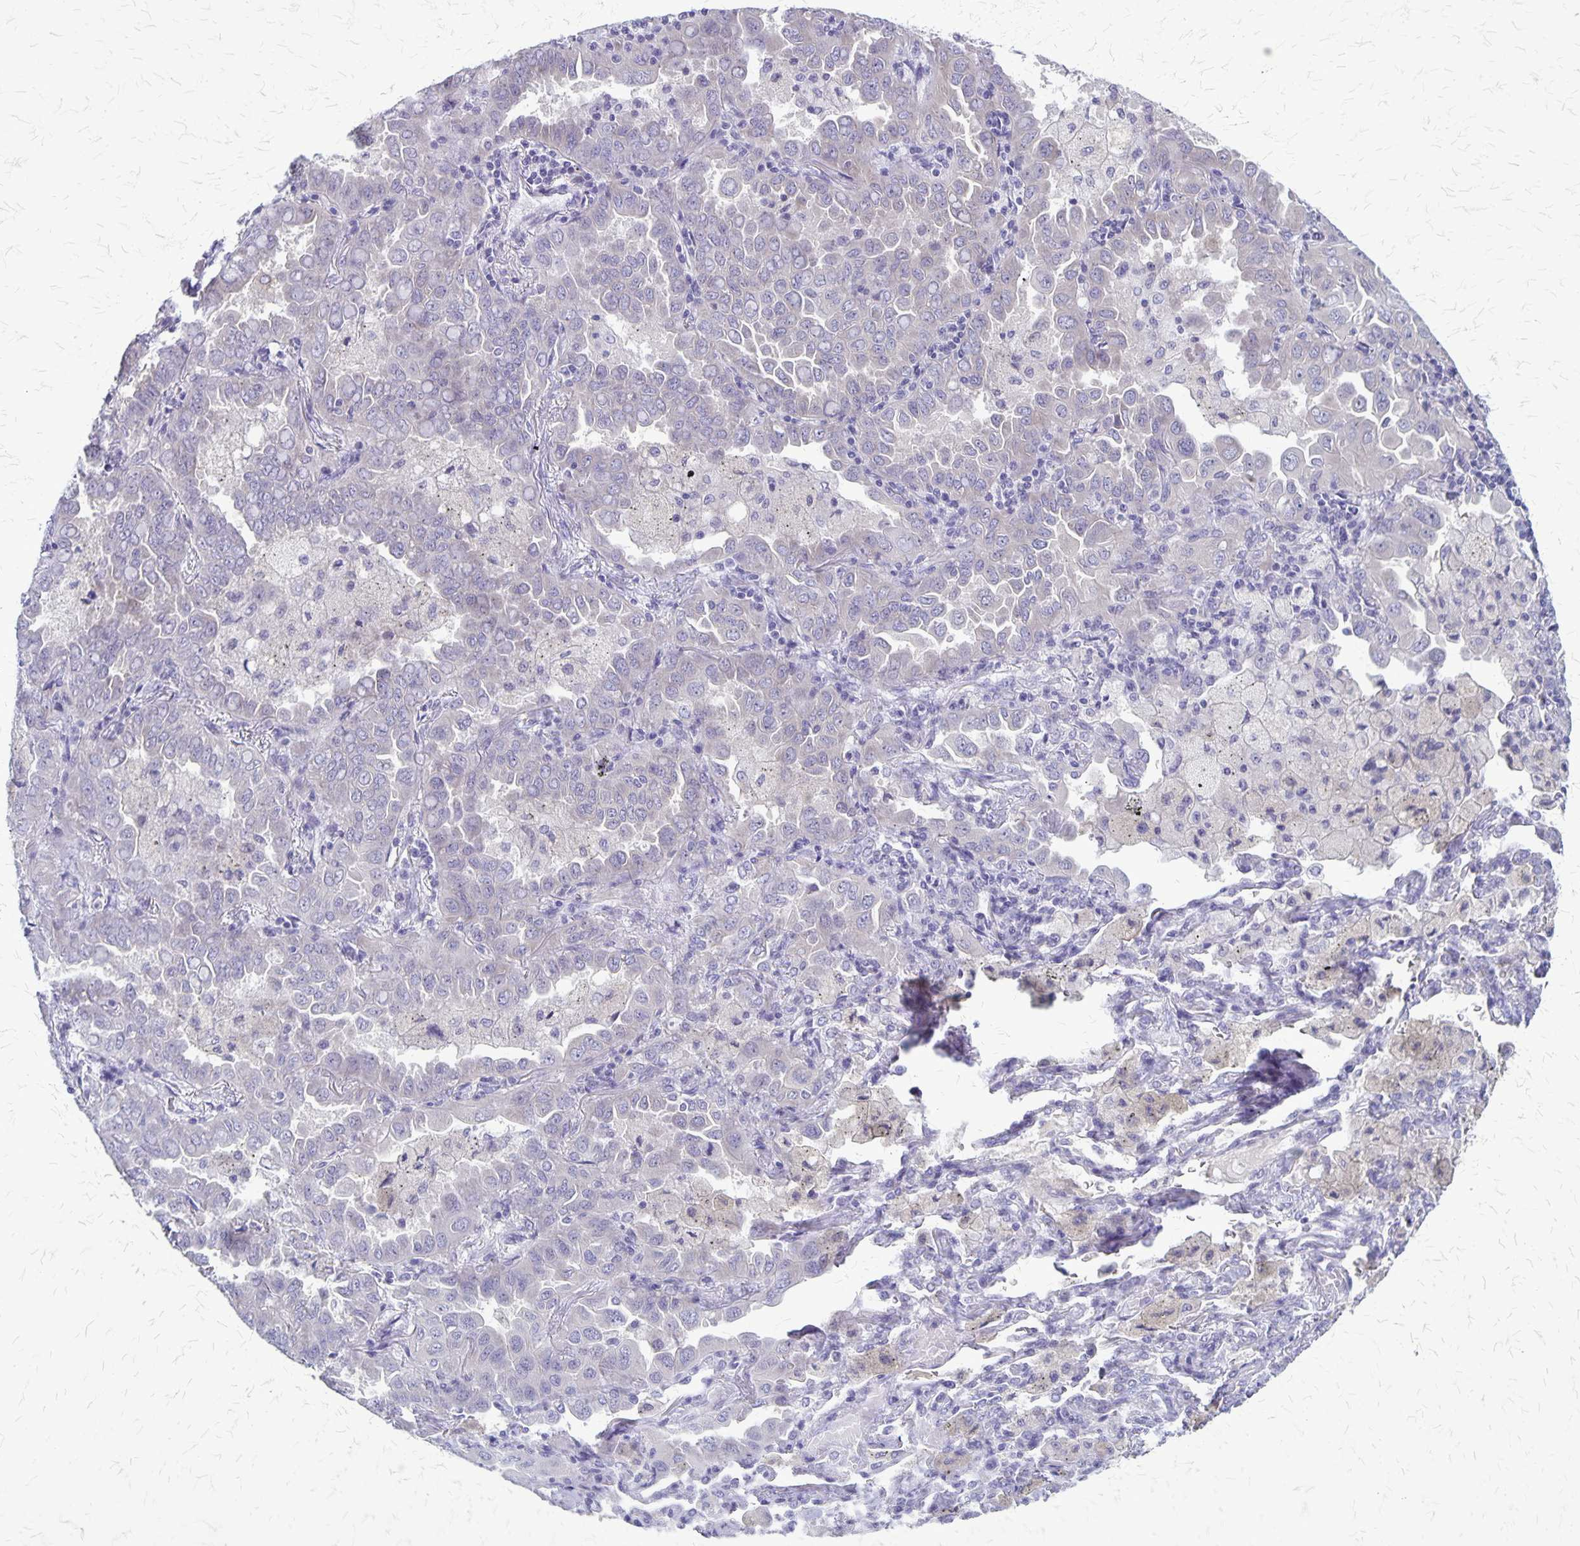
{"staining": {"intensity": "negative", "quantity": "none", "location": "none"}, "tissue": "lung cancer", "cell_type": "Tumor cells", "image_type": "cancer", "snomed": [{"axis": "morphology", "description": "Adenocarcinoma, NOS"}, {"axis": "topography", "description": "Lung"}], "caption": "The histopathology image demonstrates no significant expression in tumor cells of lung cancer (adenocarcinoma).", "gene": "PLXNB3", "patient": {"sex": "male", "age": 64}}